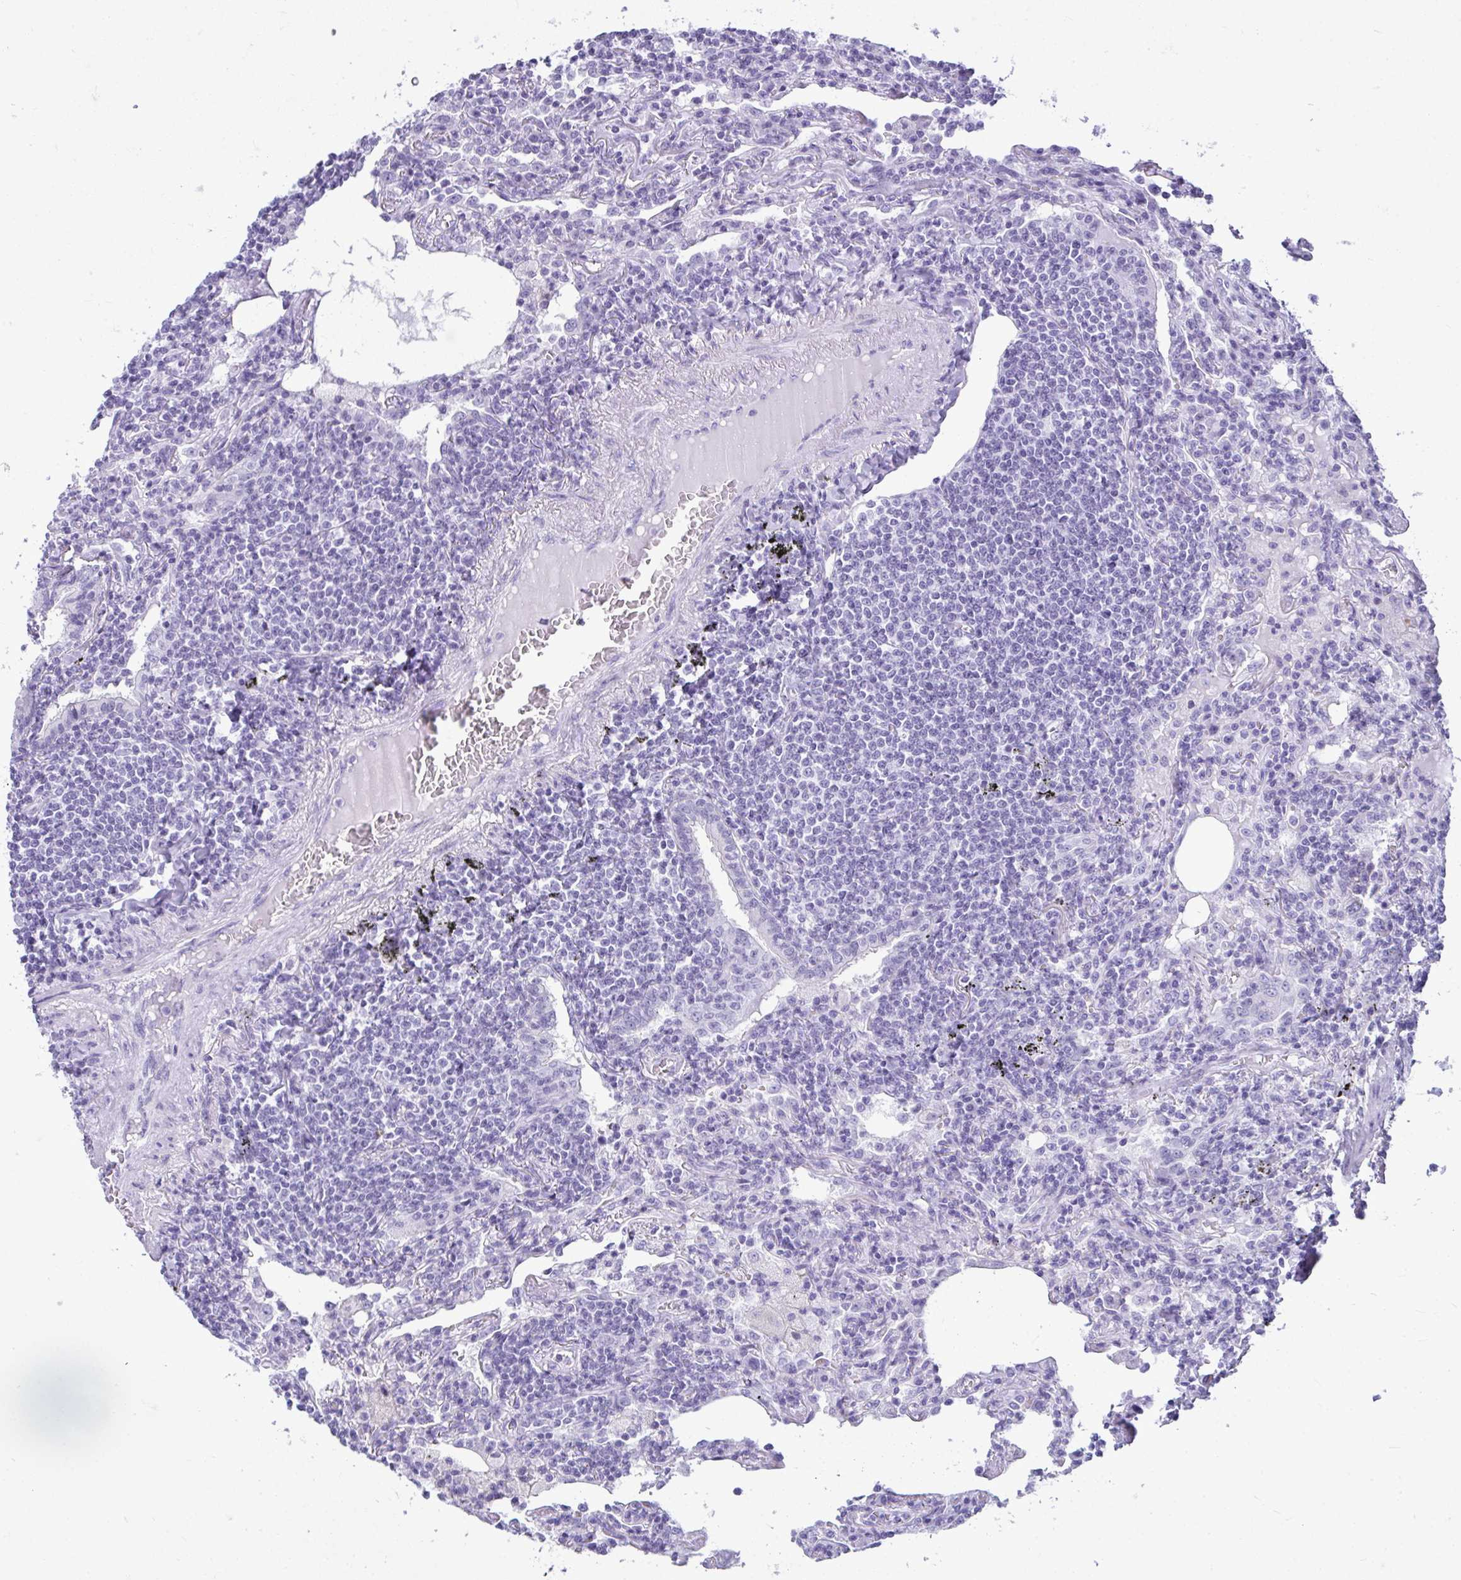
{"staining": {"intensity": "negative", "quantity": "none", "location": "none"}, "tissue": "lymphoma", "cell_type": "Tumor cells", "image_type": "cancer", "snomed": [{"axis": "morphology", "description": "Malignant lymphoma, non-Hodgkin's type, Low grade"}, {"axis": "topography", "description": "Lung"}], "caption": "This image is of malignant lymphoma, non-Hodgkin's type (low-grade) stained with immunohistochemistry (IHC) to label a protein in brown with the nuclei are counter-stained blue. There is no staining in tumor cells.", "gene": "CLGN", "patient": {"sex": "female", "age": 71}}